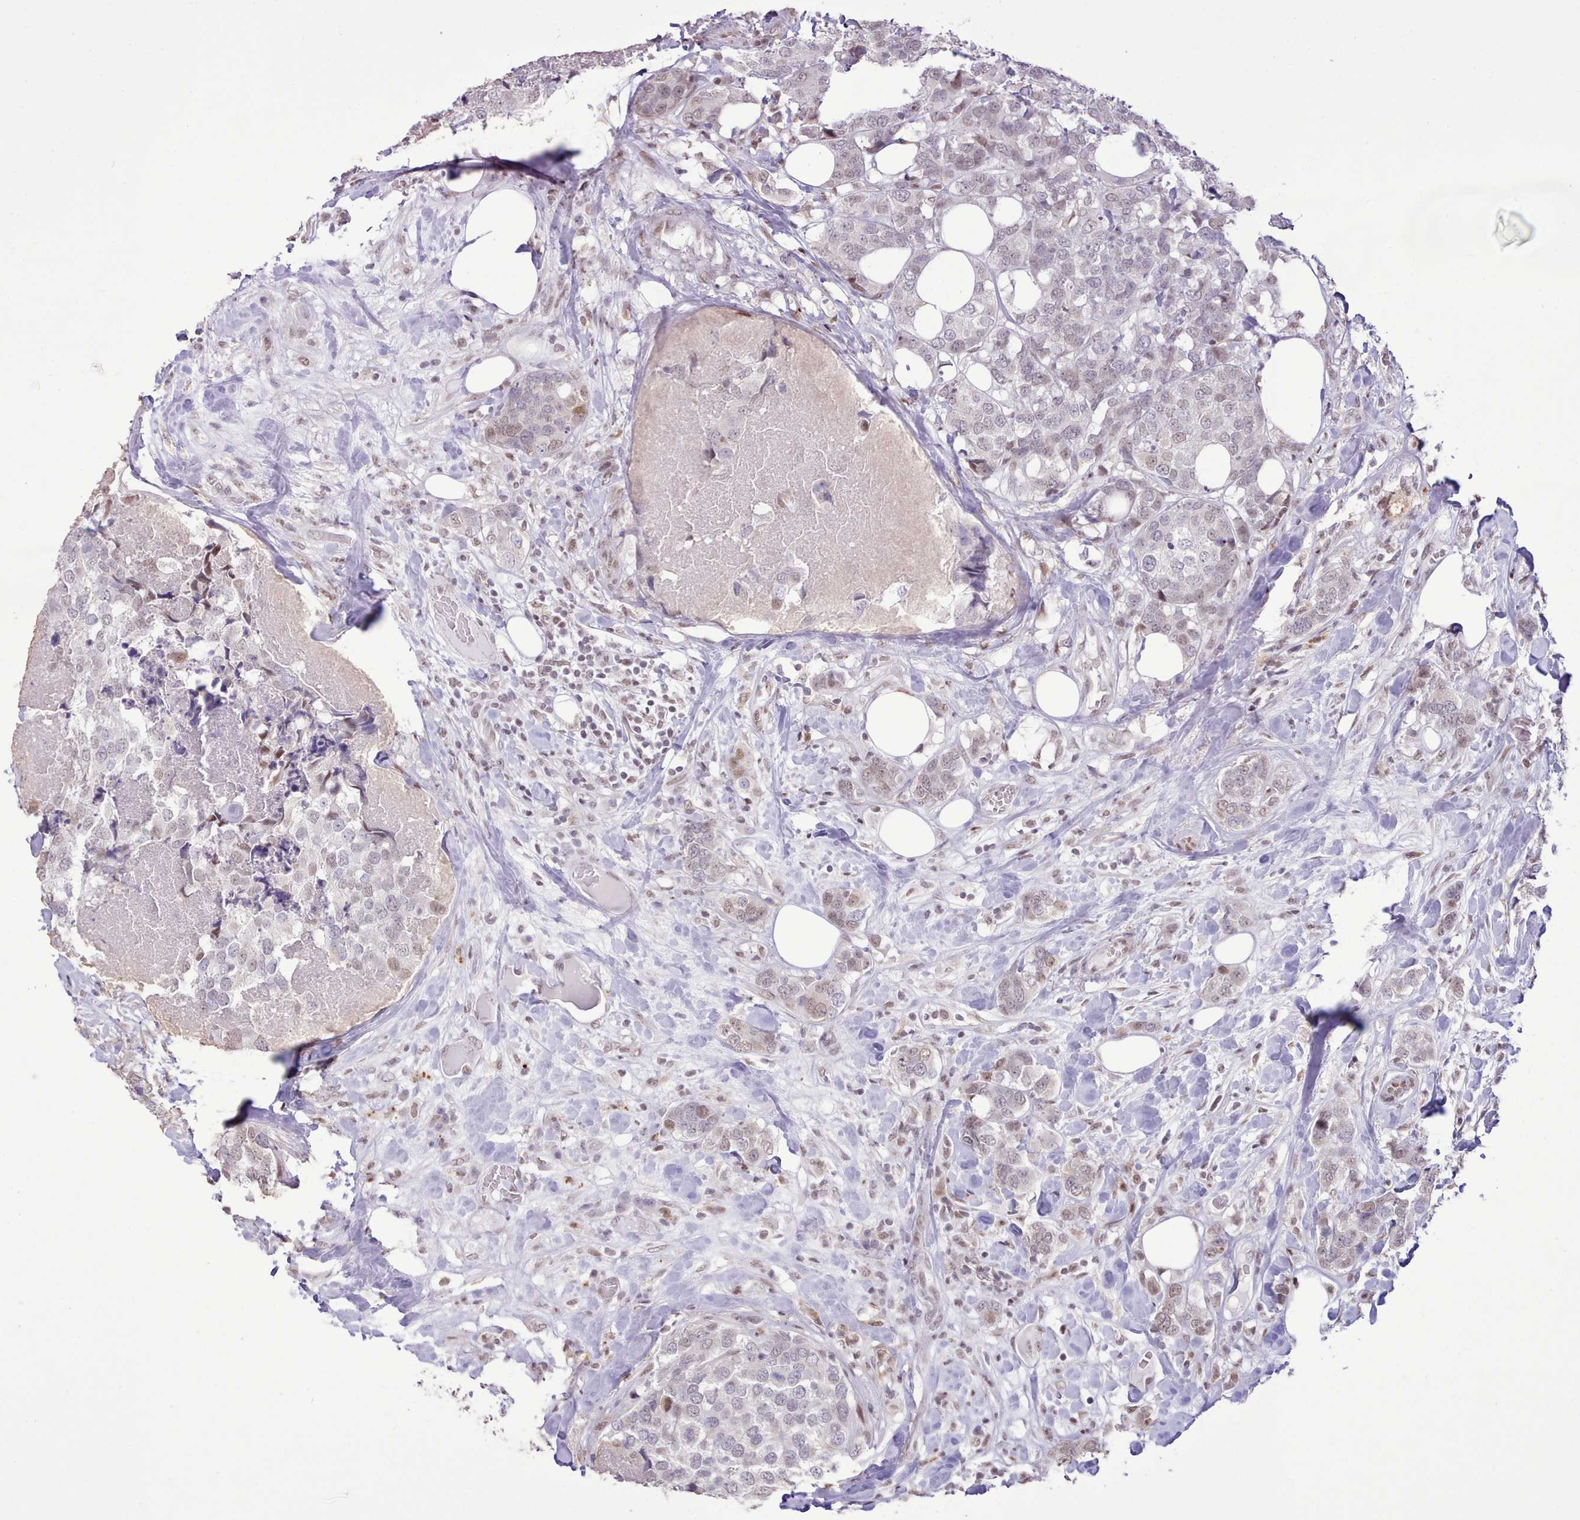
{"staining": {"intensity": "weak", "quantity": "25%-75%", "location": "nuclear"}, "tissue": "breast cancer", "cell_type": "Tumor cells", "image_type": "cancer", "snomed": [{"axis": "morphology", "description": "Lobular carcinoma"}, {"axis": "topography", "description": "Breast"}], "caption": "Breast cancer tissue exhibits weak nuclear positivity in approximately 25%-75% of tumor cells, visualized by immunohistochemistry.", "gene": "TAF15", "patient": {"sex": "female", "age": 59}}